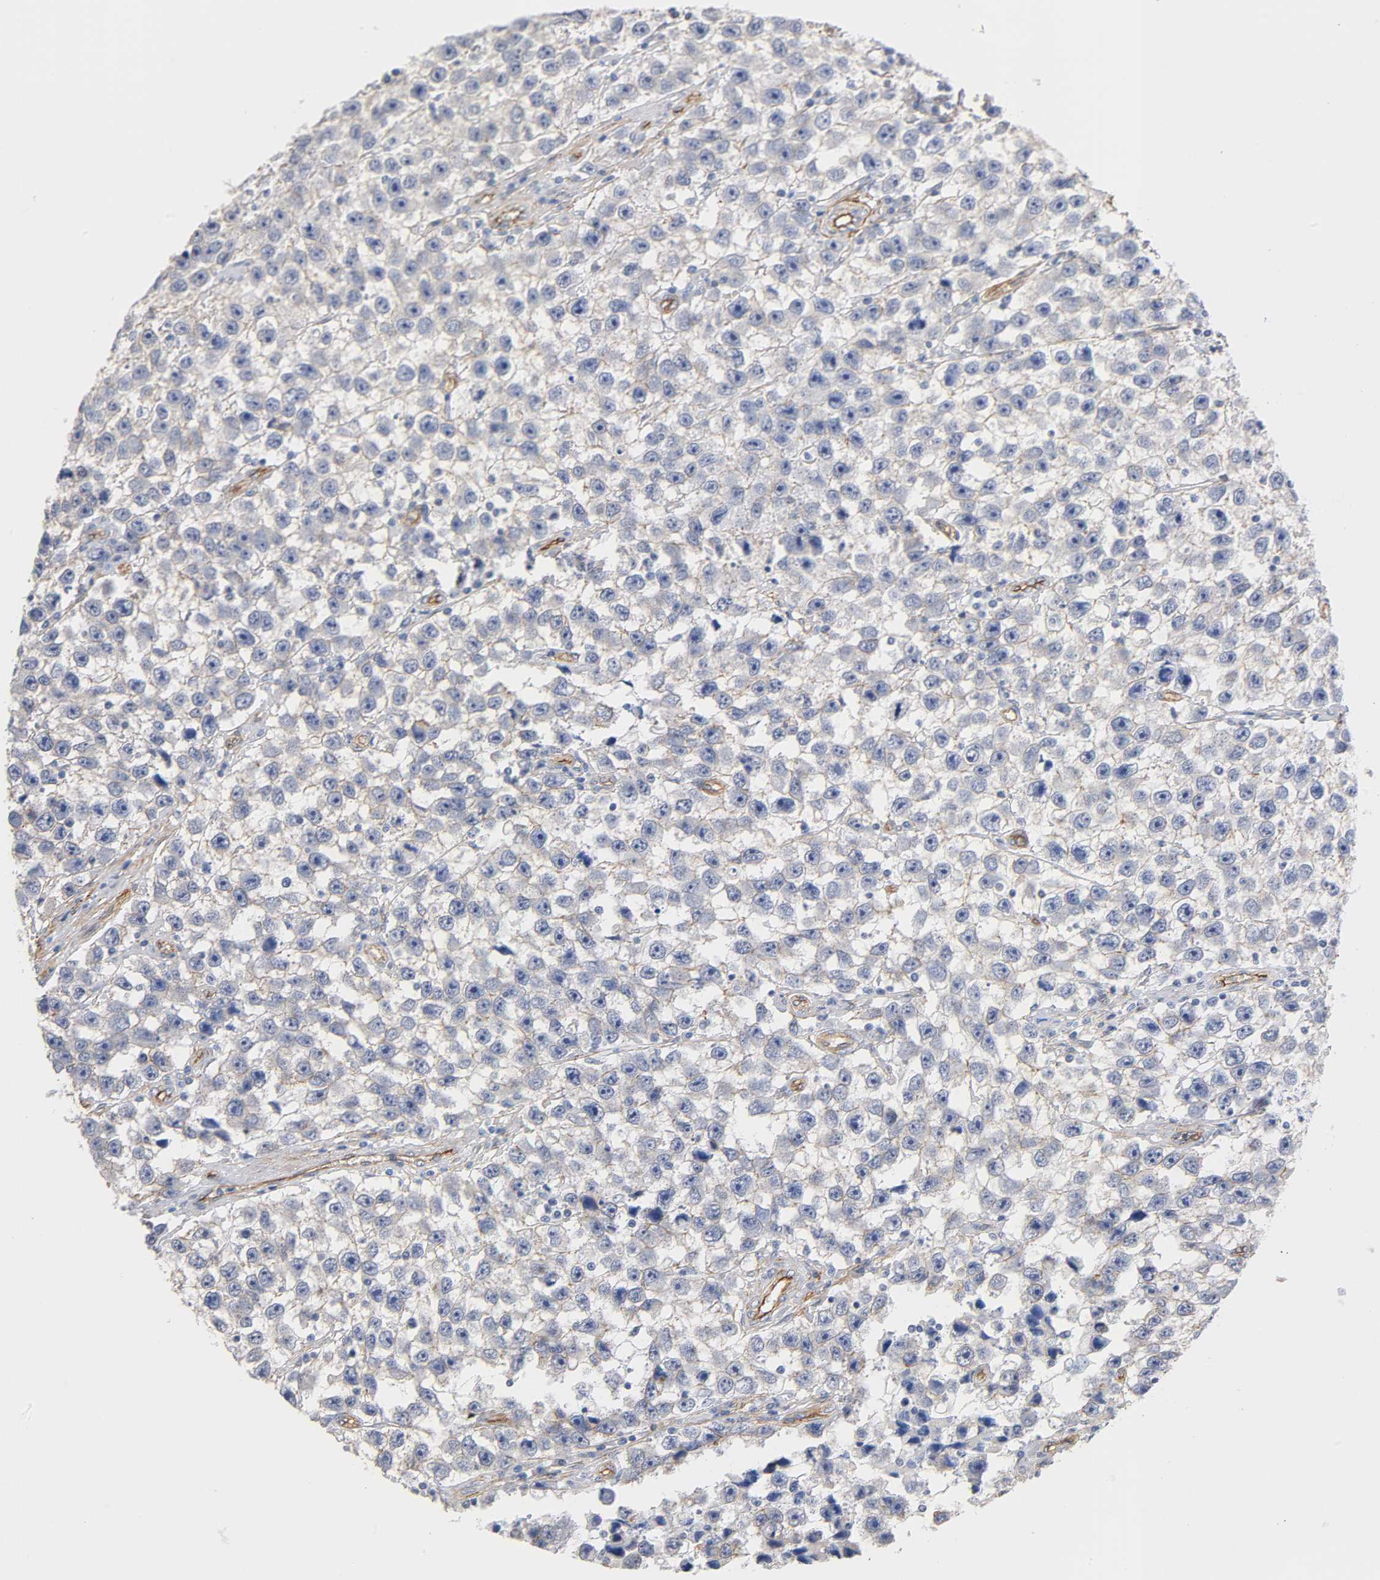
{"staining": {"intensity": "weak", "quantity": "<25%", "location": "cytoplasmic/membranous"}, "tissue": "testis cancer", "cell_type": "Tumor cells", "image_type": "cancer", "snomed": [{"axis": "morphology", "description": "Seminoma, NOS"}, {"axis": "topography", "description": "Testis"}], "caption": "Protein analysis of testis seminoma exhibits no significant expression in tumor cells. (Immunohistochemistry, brightfield microscopy, high magnification).", "gene": "SPTAN1", "patient": {"sex": "male", "age": 33}}